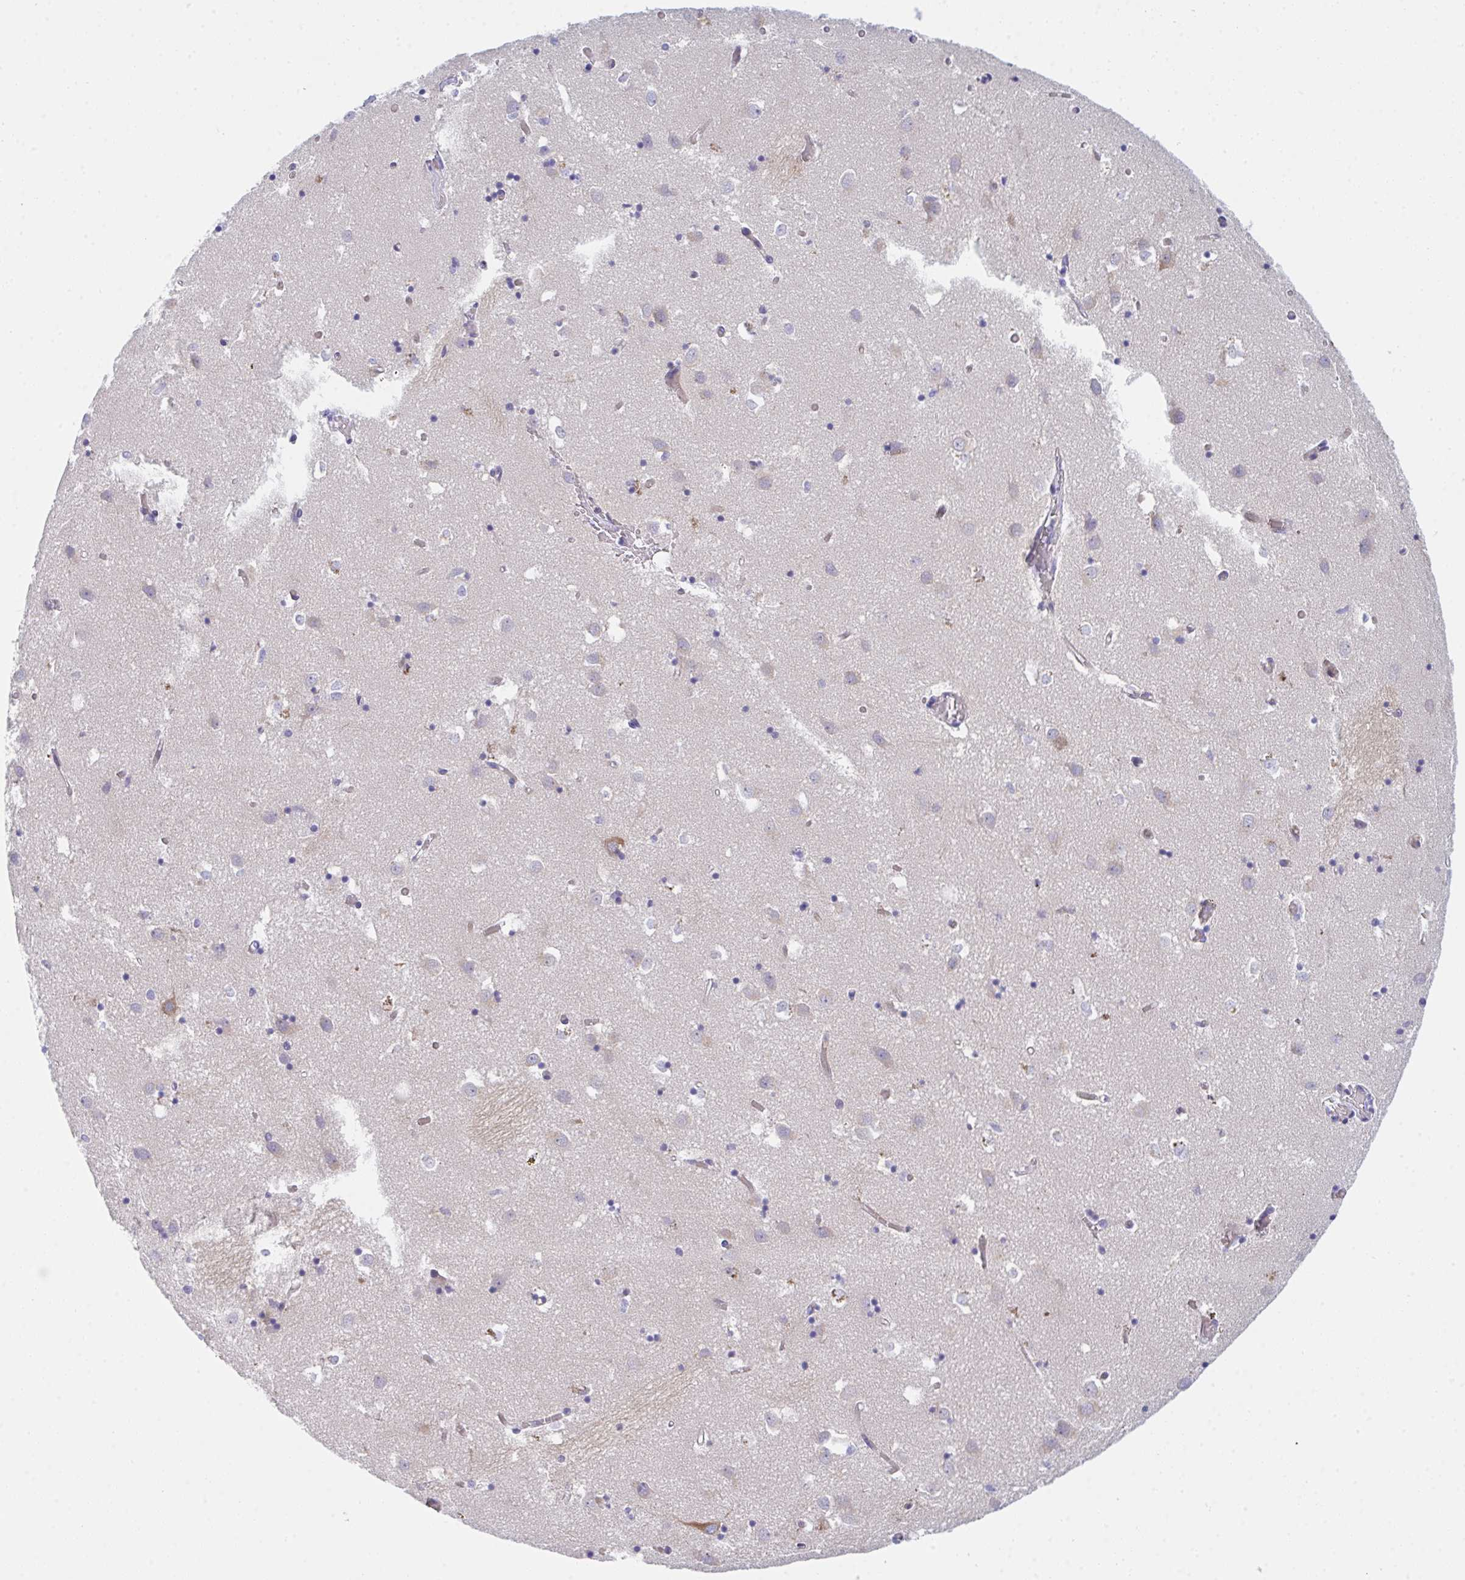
{"staining": {"intensity": "negative", "quantity": "none", "location": "none"}, "tissue": "caudate", "cell_type": "Glial cells", "image_type": "normal", "snomed": [{"axis": "morphology", "description": "Normal tissue, NOS"}, {"axis": "topography", "description": "Lateral ventricle wall"}], "caption": "Caudate was stained to show a protein in brown. There is no significant expression in glial cells.", "gene": "CEP170B", "patient": {"sex": "male", "age": 70}}